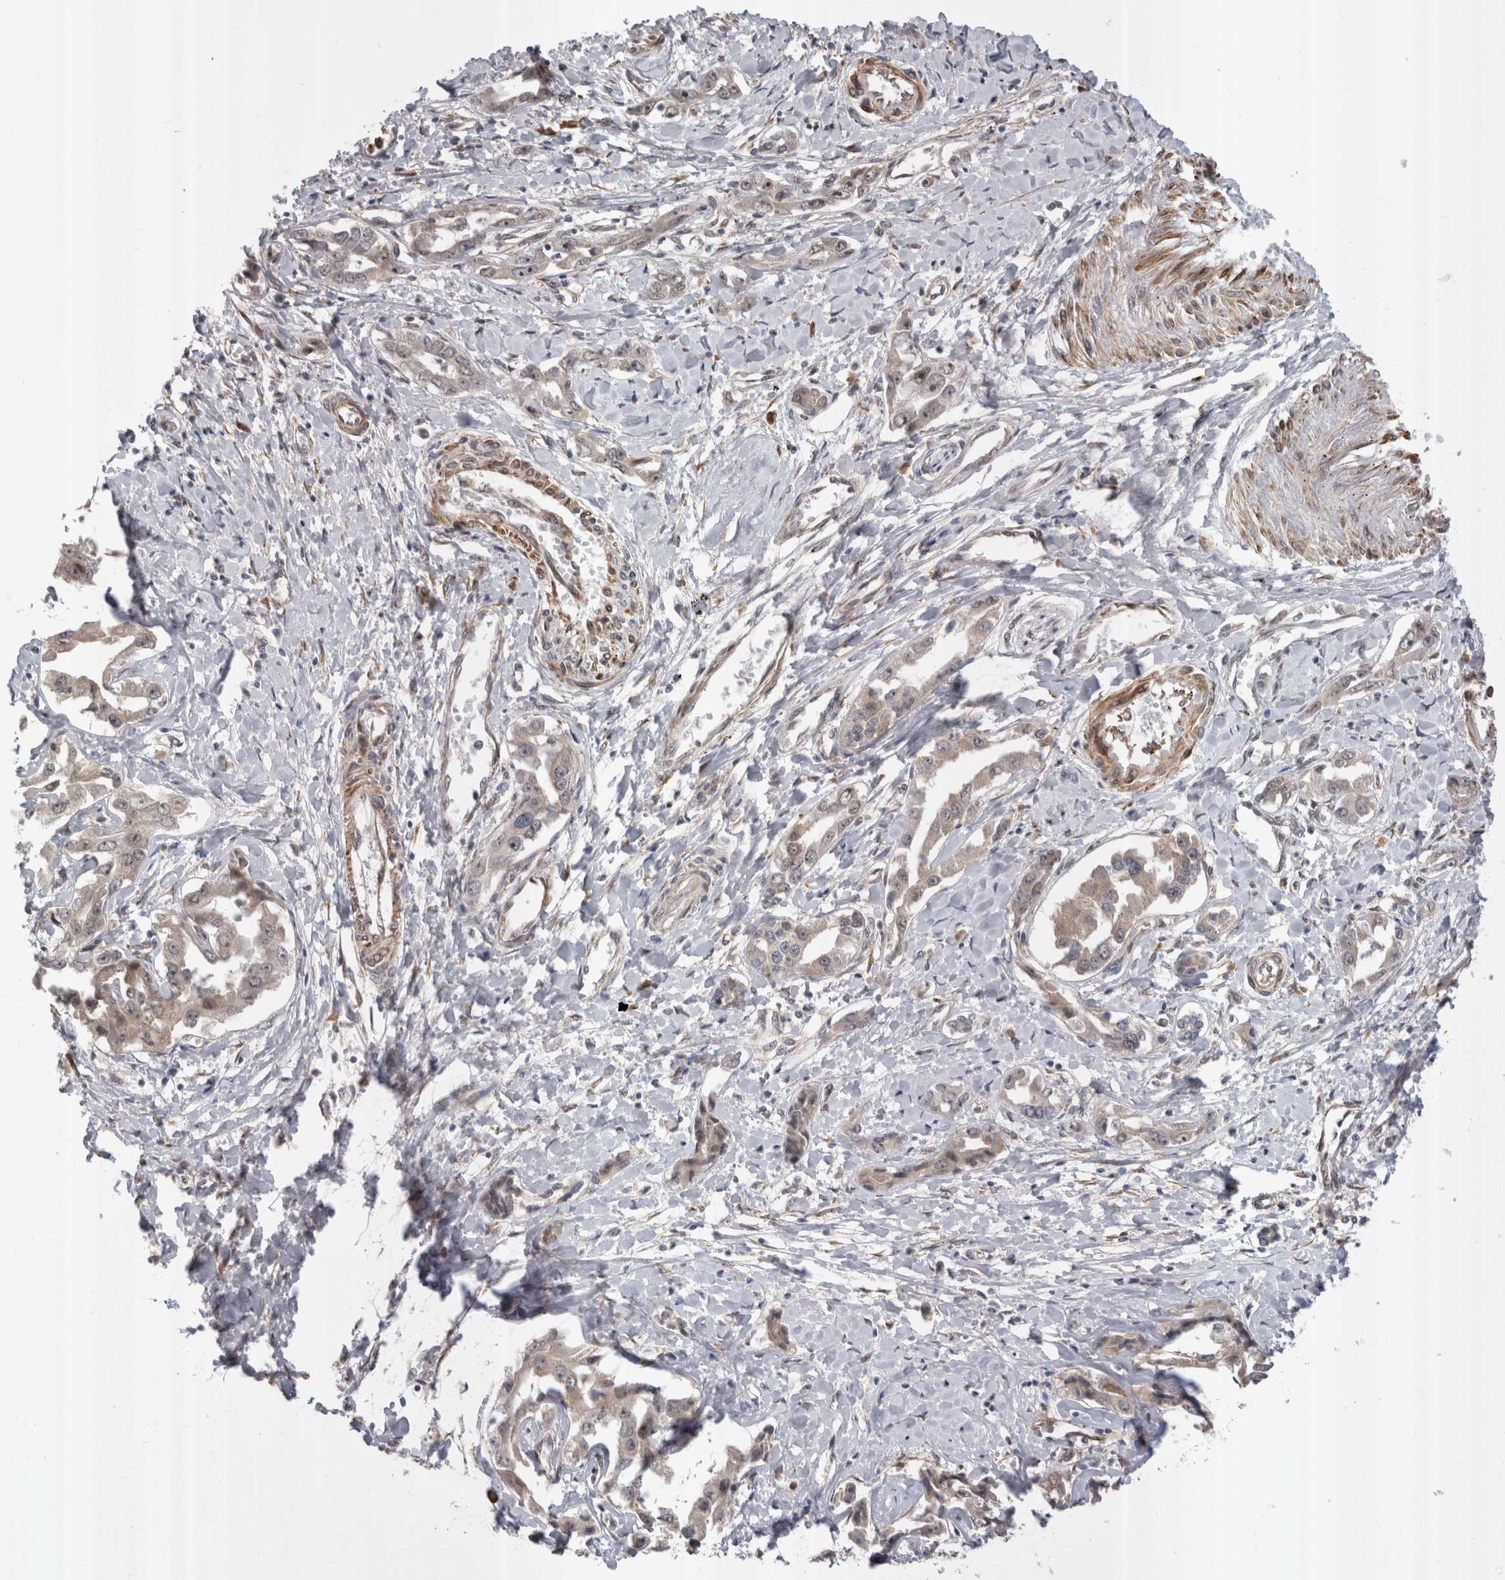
{"staining": {"intensity": "weak", "quantity": "25%-75%", "location": "cytoplasmic/membranous,nuclear"}, "tissue": "liver cancer", "cell_type": "Tumor cells", "image_type": "cancer", "snomed": [{"axis": "morphology", "description": "Cholangiocarcinoma"}, {"axis": "topography", "description": "Liver"}], "caption": "This is a histology image of immunohistochemistry (IHC) staining of cholangiocarcinoma (liver), which shows weak expression in the cytoplasmic/membranous and nuclear of tumor cells.", "gene": "EXOSC4", "patient": {"sex": "male", "age": 59}}